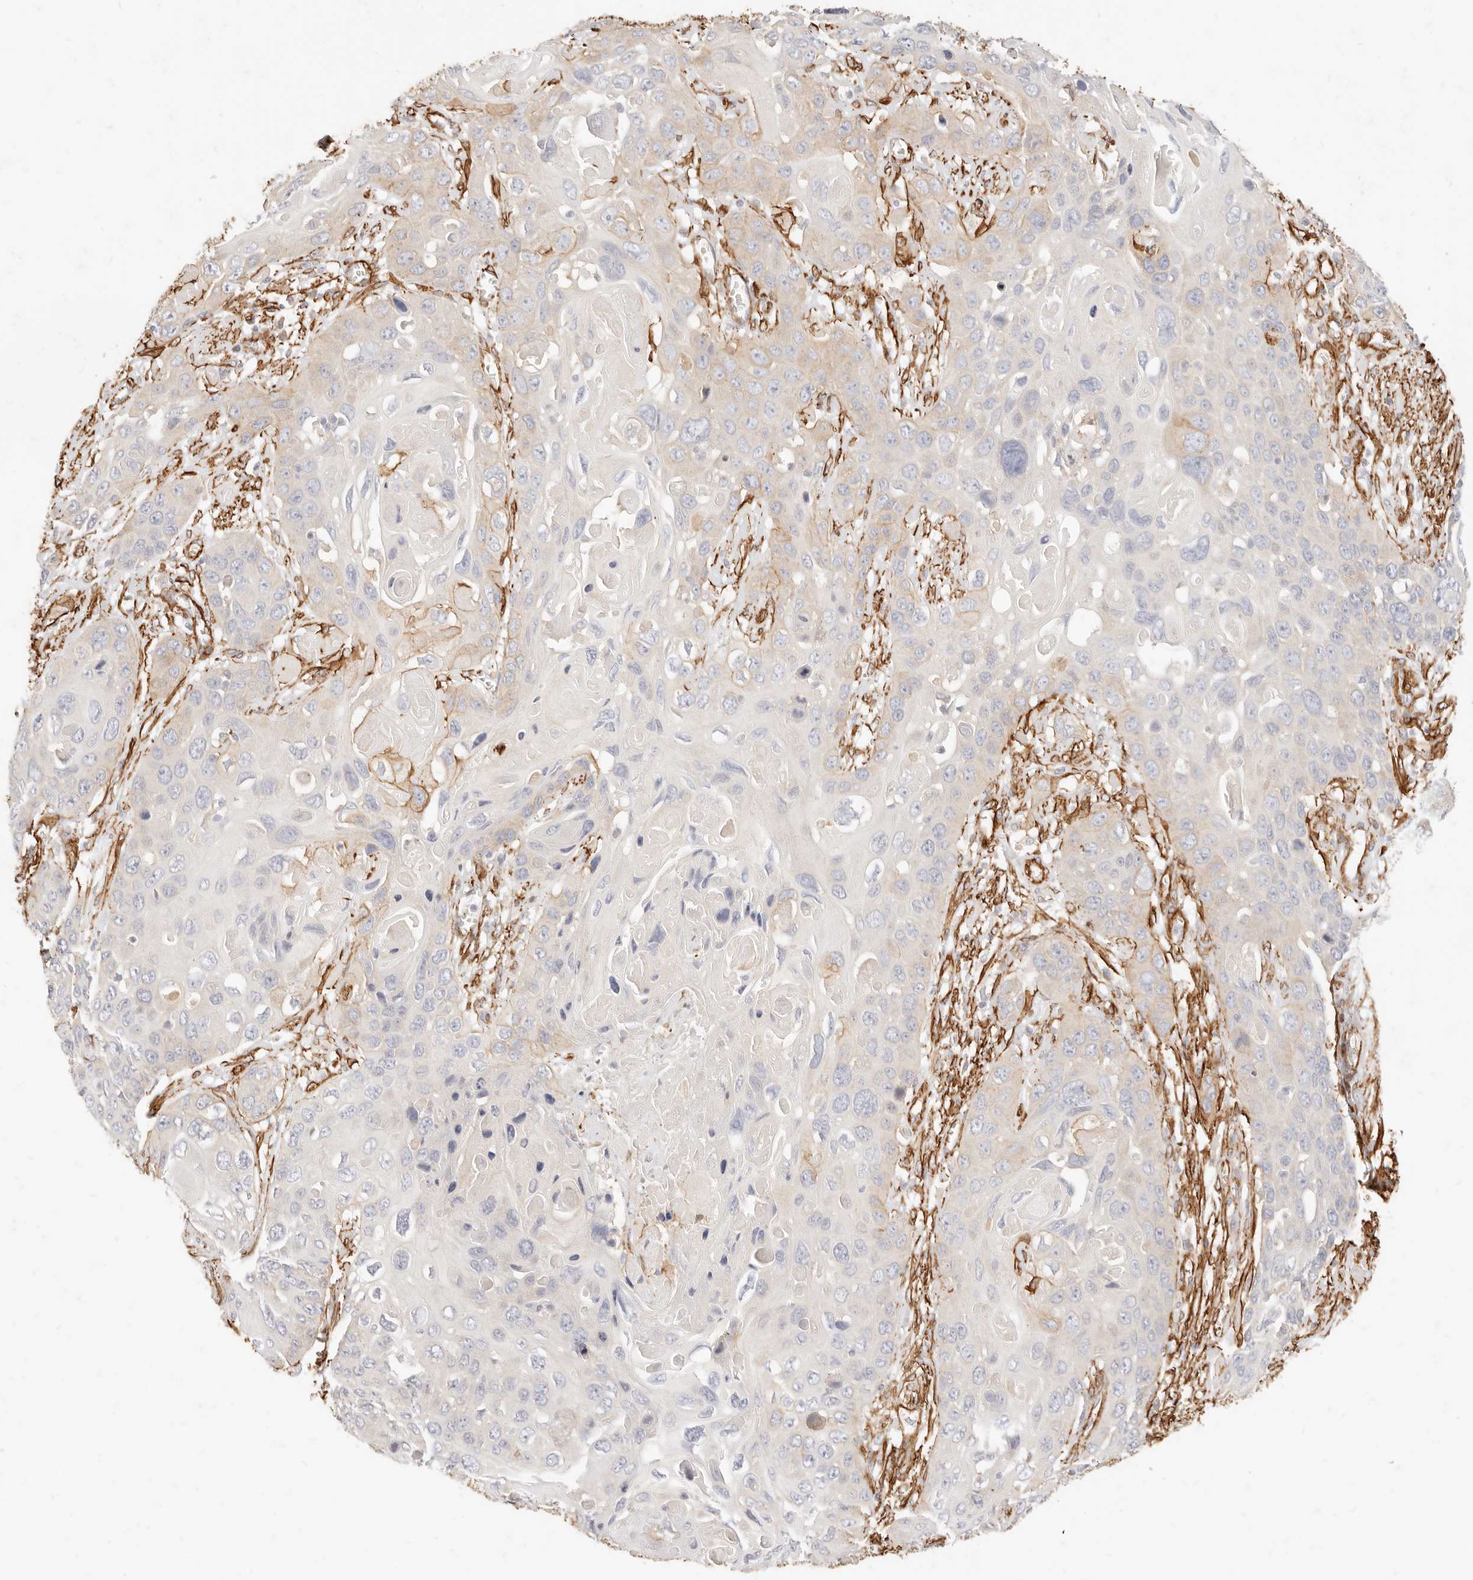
{"staining": {"intensity": "negative", "quantity": "none", "location": "none"}, "tissue": "skin cancer", "cell_type": "Tumor cells", "image_type": "cancer", "snomed": [{"axis": "morphology", "description": "Squamous cell carcinoma, NOS"}, {"axis": "topography", "description": "Skin"}], "caption": "DAB immunohistochemical staining of human skin squamous cell carcinoma reveals no significant positivity in tumor cells. (DAB immunohistochemistry, high magnification).", "gene": "TMTC2", "patient": {"sex": "male", "age": 55}}